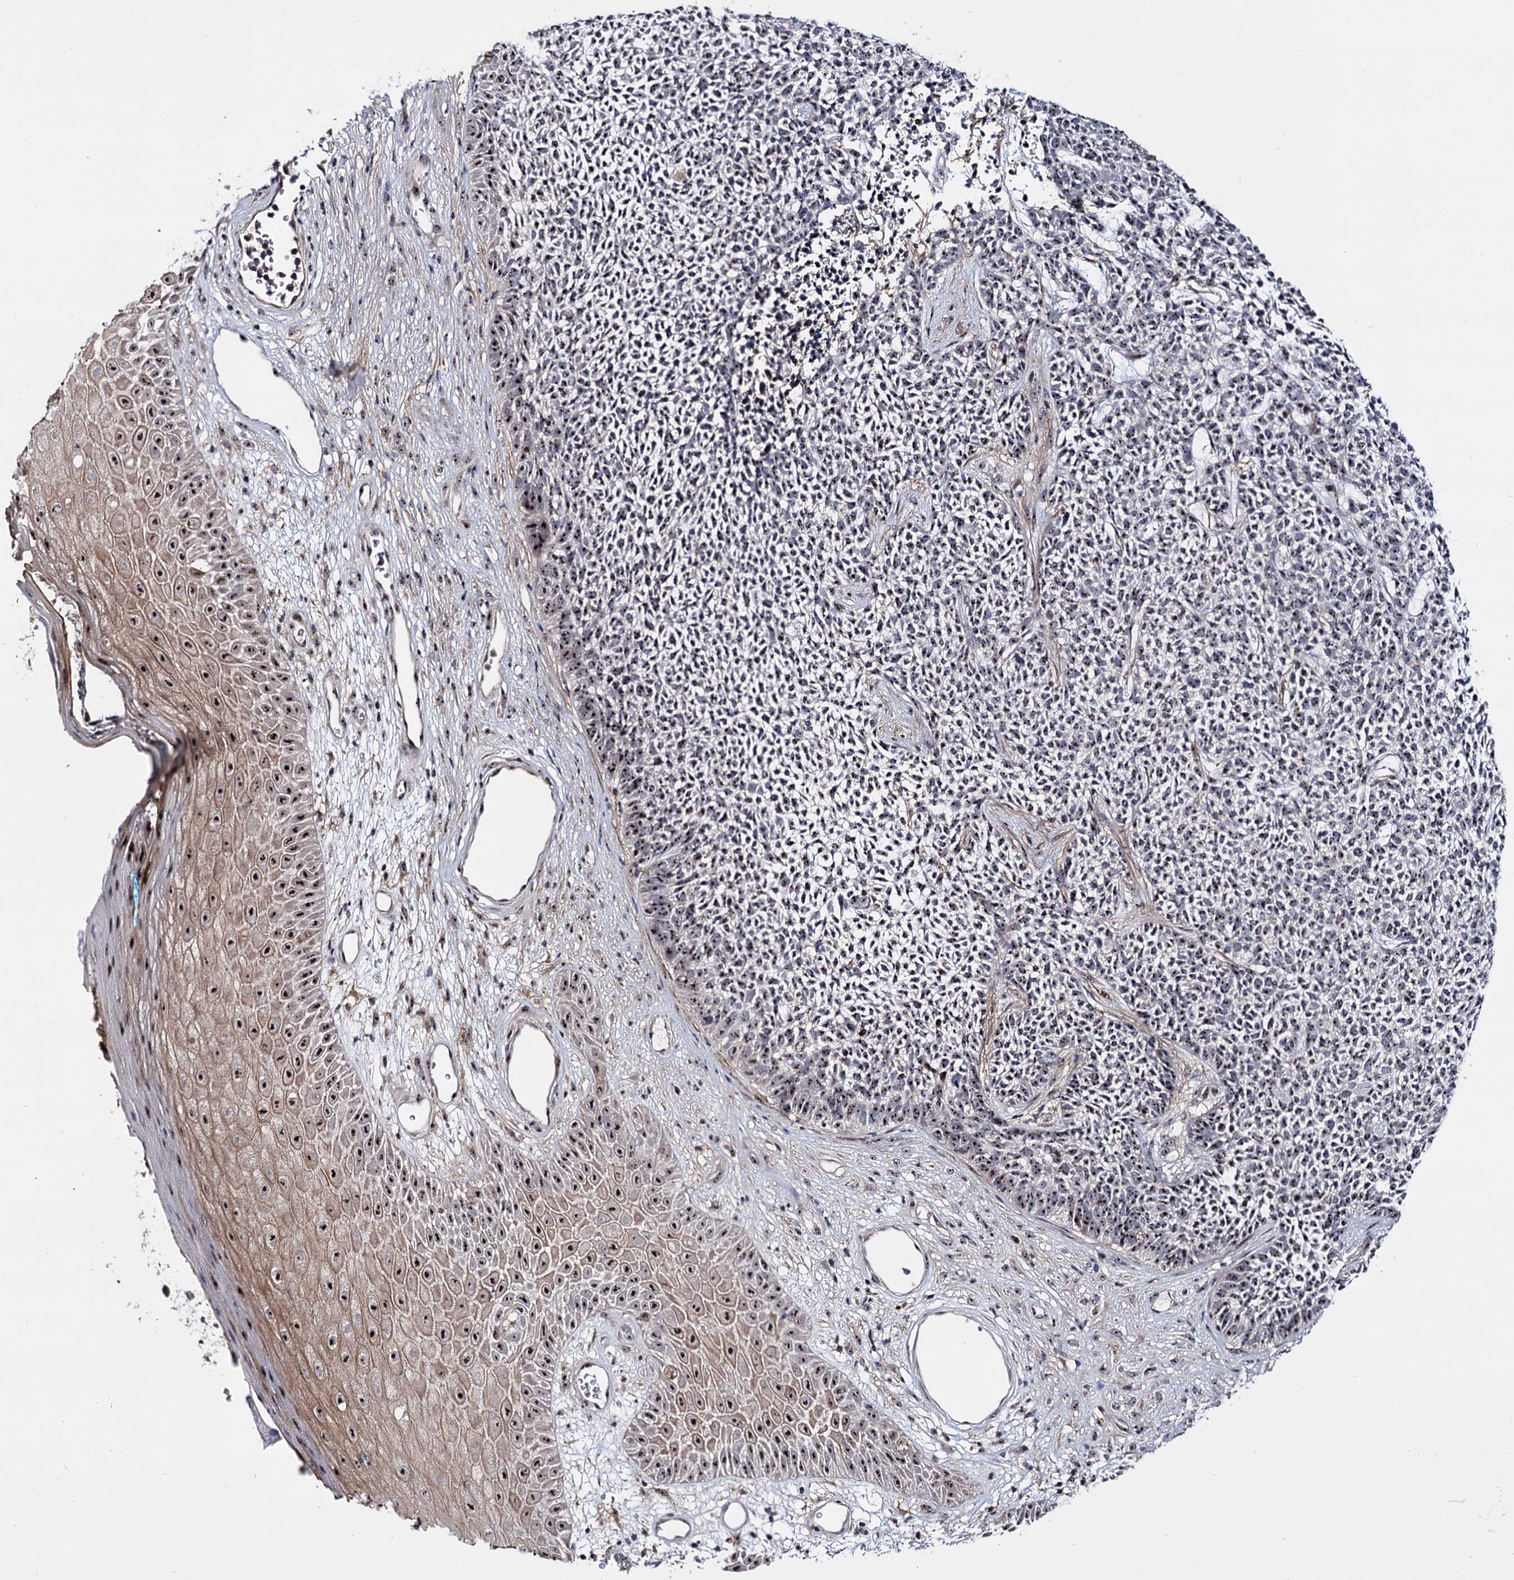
{"staining": {"intensity": "moderate", "quantity": "25%-75%", "location": "nuclear"}, "tissue": "skin cancer", "cell_type": "Tumor cells", "image_type": "cancer", "snomed": [{"axis": "morphology", "description": "Basal cell carcinoma"}, {"axis": "topography", "description": "Skin"}], "caption": "Brown immunohistochemical staining in skin cancer (basal cell carcinoma) shows moderate nuclear positivity in approximately 25%-75% of tumor cells.", "gene": "SUPT20H", "patient": {"sex": "female", "age": 84}}